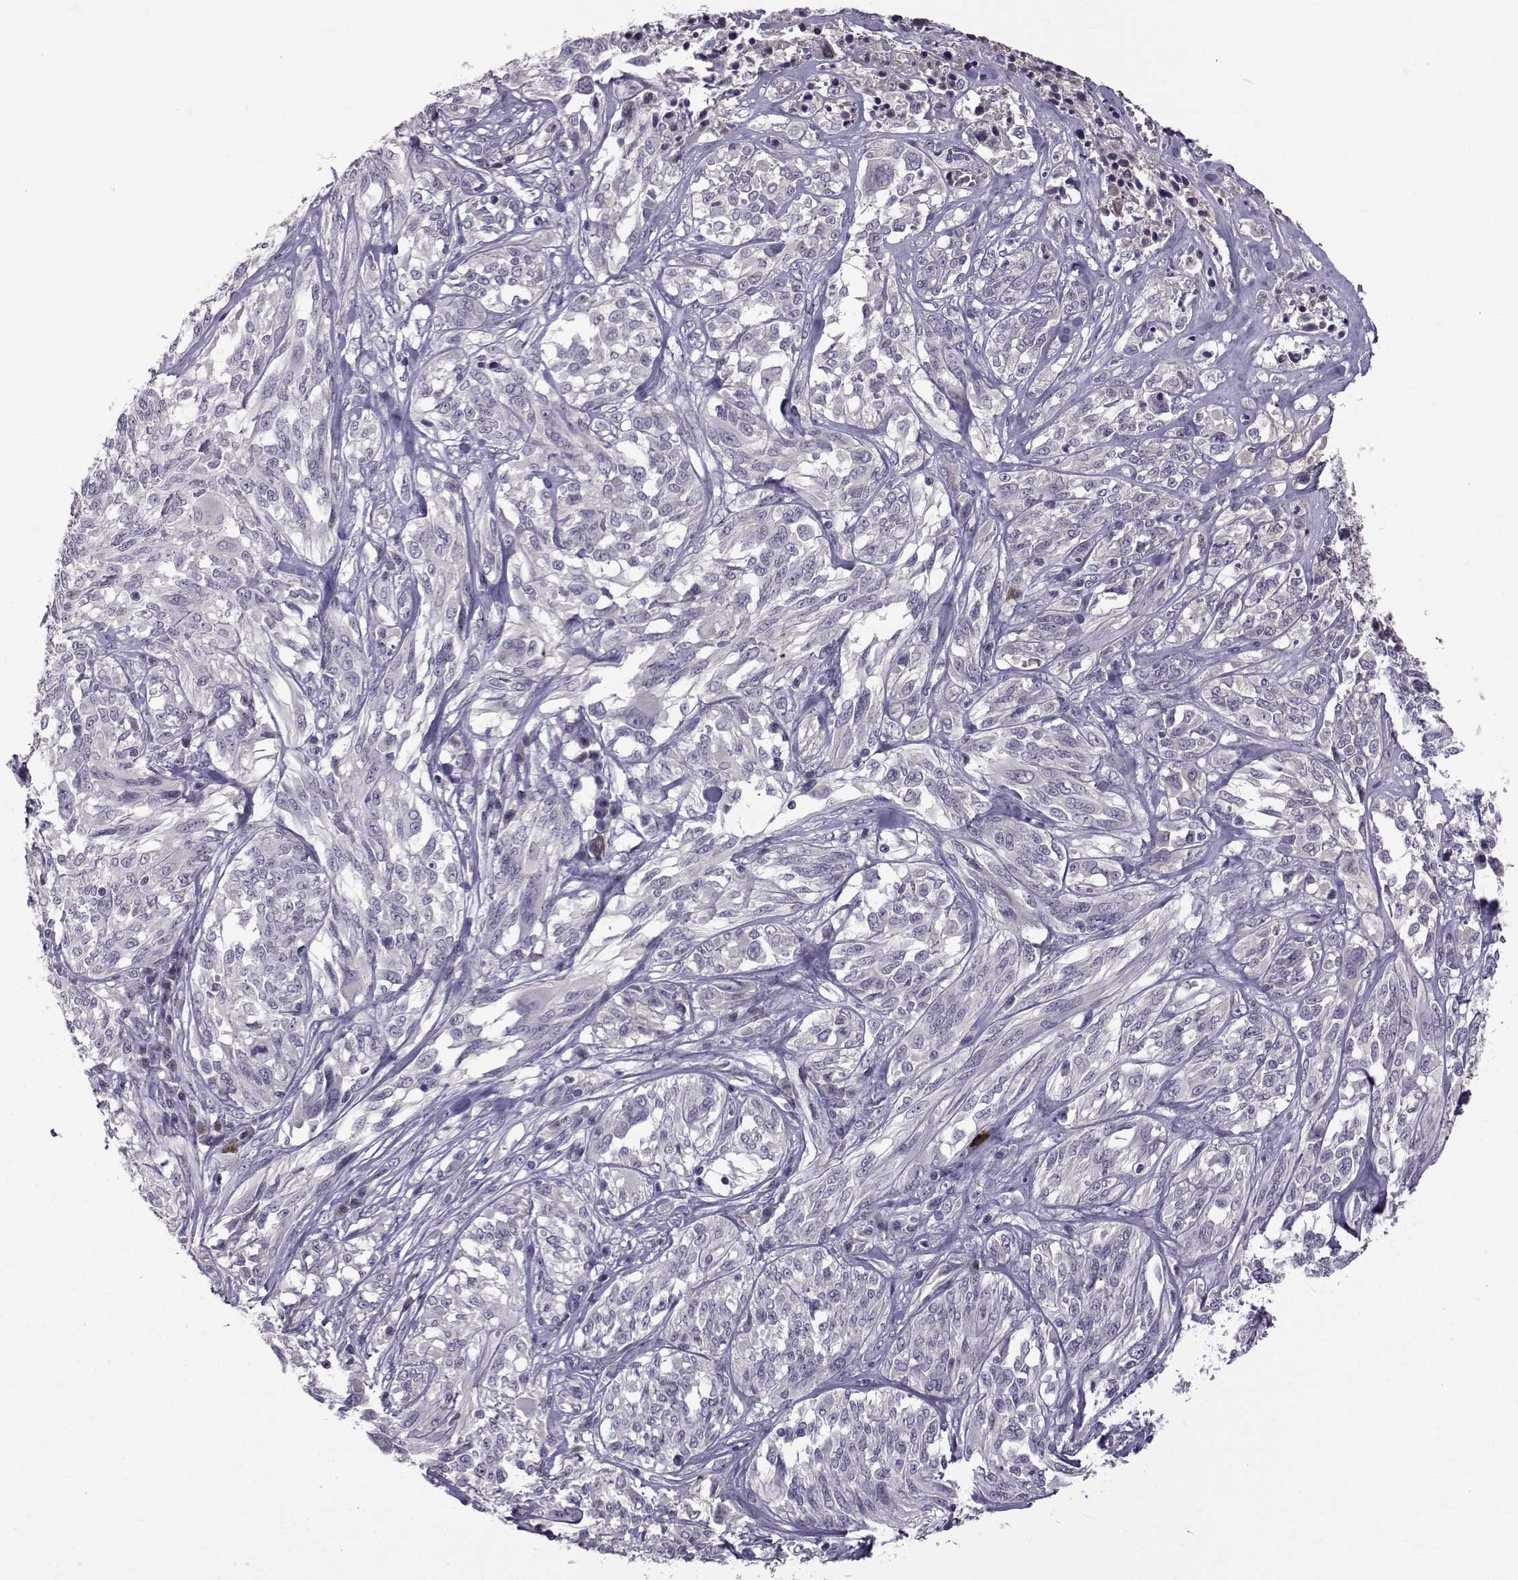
{"staining": {"intensity": "negative", "quantity": "none", "location": "none"}, "tissue": "melanoma", "cell_type": "Tumor cells", "image_type": "cancer", "snomed": [{"axis": "morphology", "description": "Malignant melanoma, NOS"}, {"axis": "topography", "description": "Skin"}], "caption": "High power microscopy histopathology image of an immunohistochemistry (IHC) histopathology image of malignant melanoma, revealing no significant positivity in tumor cells.", "gene": "TNFRSF11B", "patient": {"sex": "female", "age": 91}}